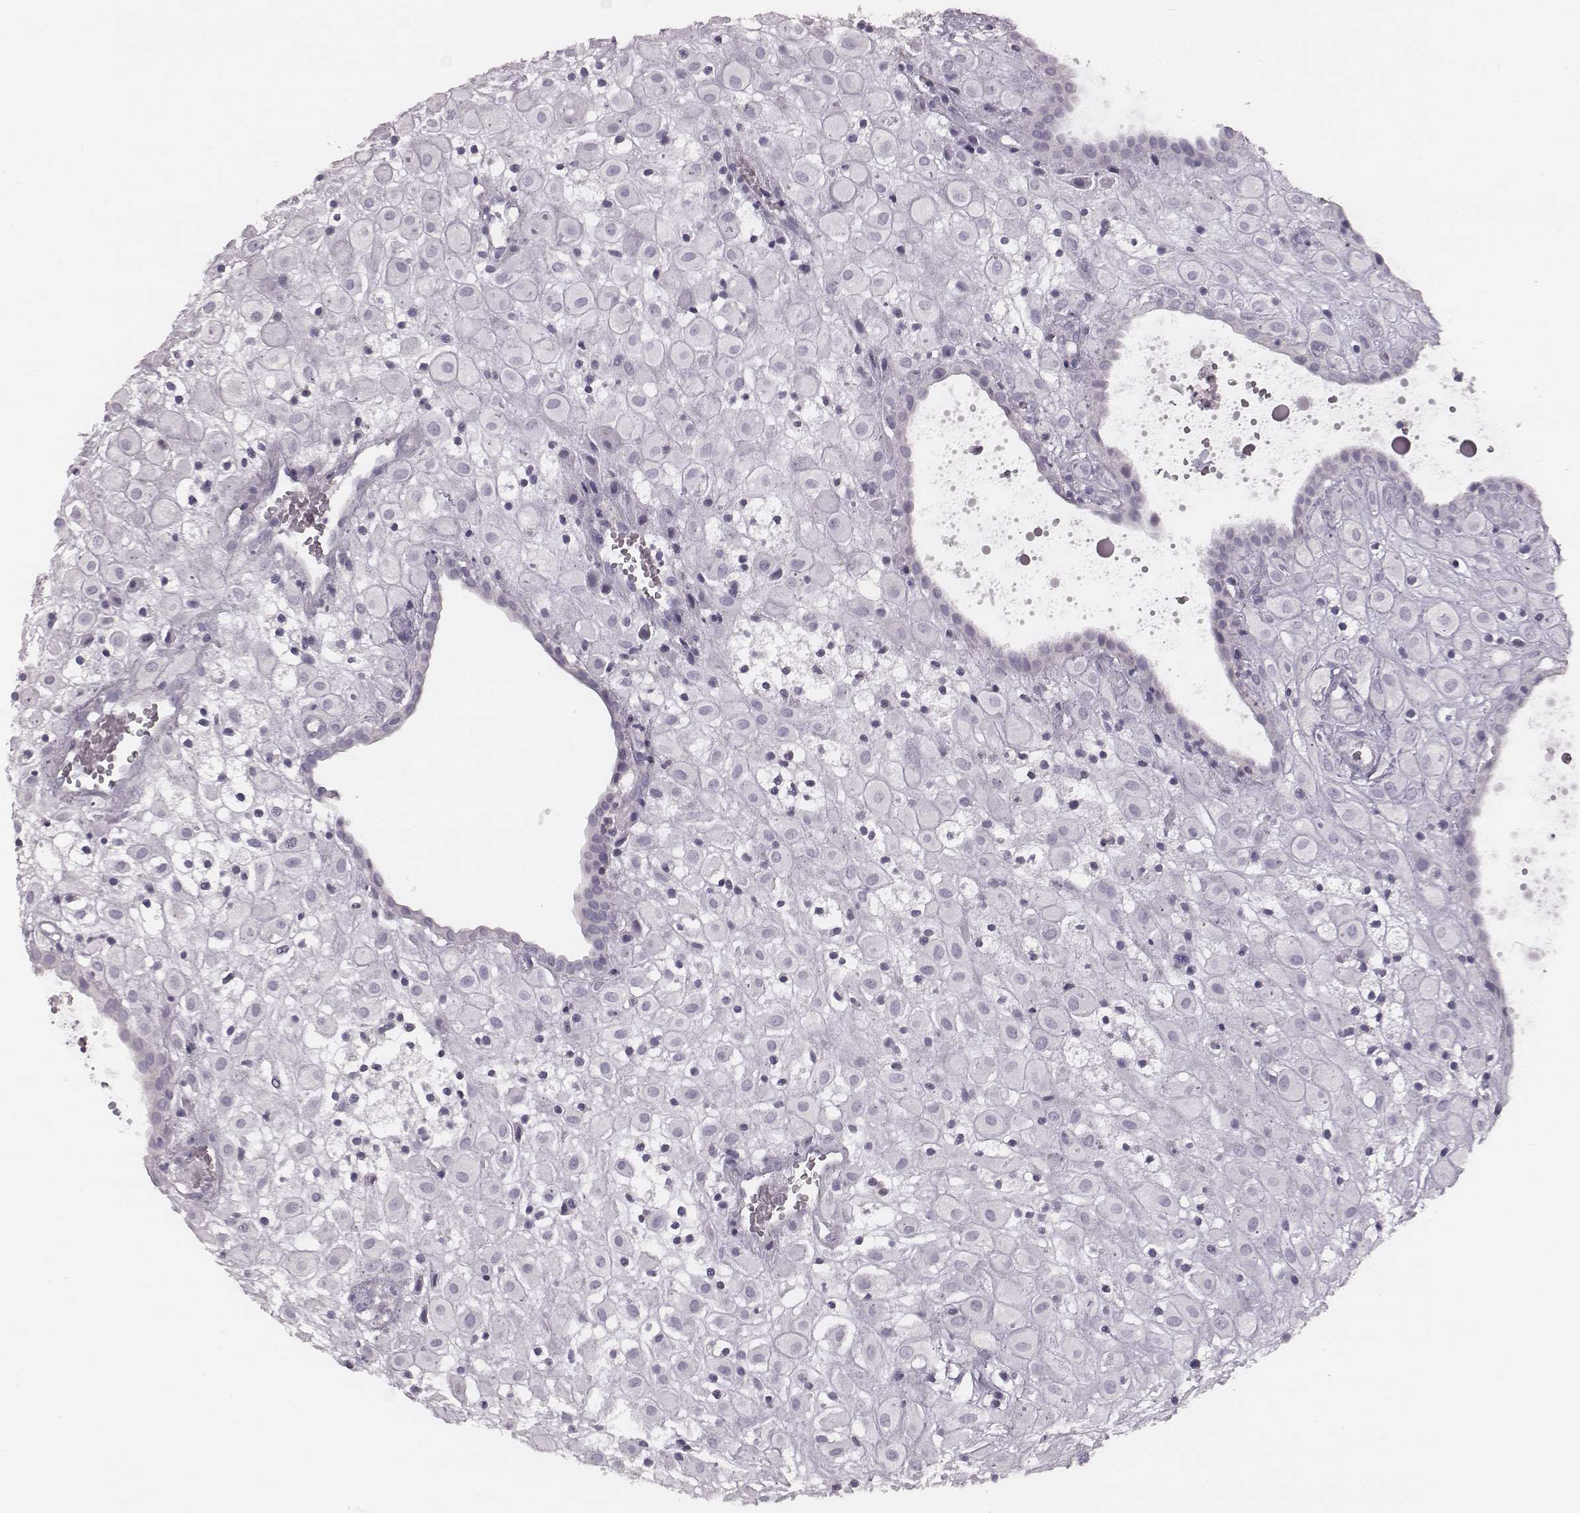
{"staining": {"intensity": "negative", "quantity": "none", "location": "none"}, "tissue": "placenta", "cell_type": "Decidual cells", "image_type": "normal", "snomed": [{"axis": "morphology", "description": "Normal tissue, NOS"}, {"axis": "topography", "description": "Placenta"}], "caption": "A high-resolution histopathology image shows IHC staining of benign placenta, which displays no significant positivity in decidual cells.", "gene": "ENSG00000285837", "patient": {"sex": "female", "age": 24}}